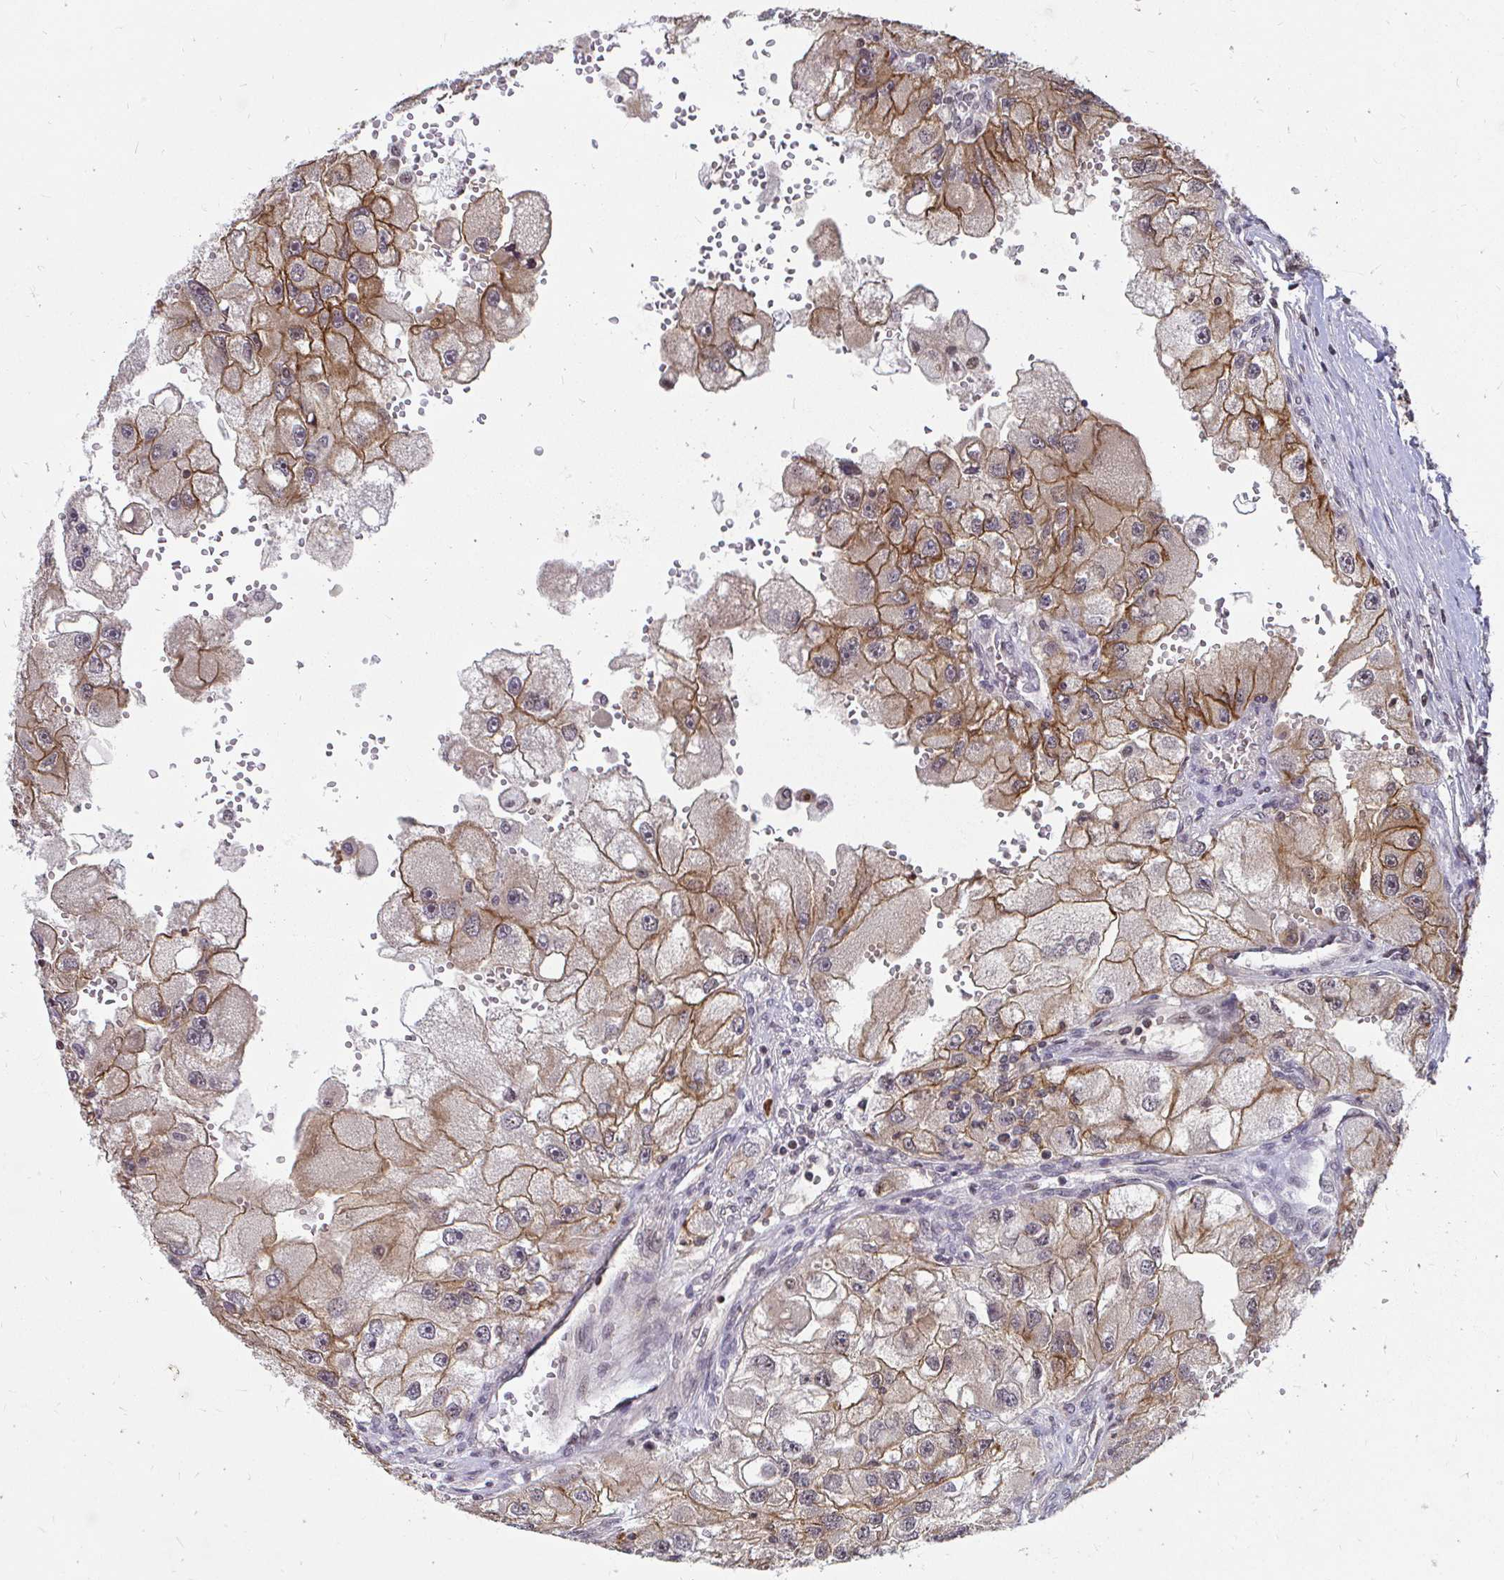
{"staining": {"intensity": "moderate", "quantity": ">75%", "location": "cytoplasmic/membranous"}, "tissue": "renal cancer", "cell_type": "Tumor cells", "image_type": "cancer", "snomed": [{"axis": "morphology", "description": "Adenocarcinoma, NOS"}, {"axis": "topography", "description": "Kidney"}], "caption": "This is a photomicrograph of immunohistochemistry staining of renal cancer (adenocarcinoma), which shows moderate positivity in the cytoplasmic/membranous of tumor cells.", "gene": "ANK3", "patient": {"sex": "male", "age": 63}}